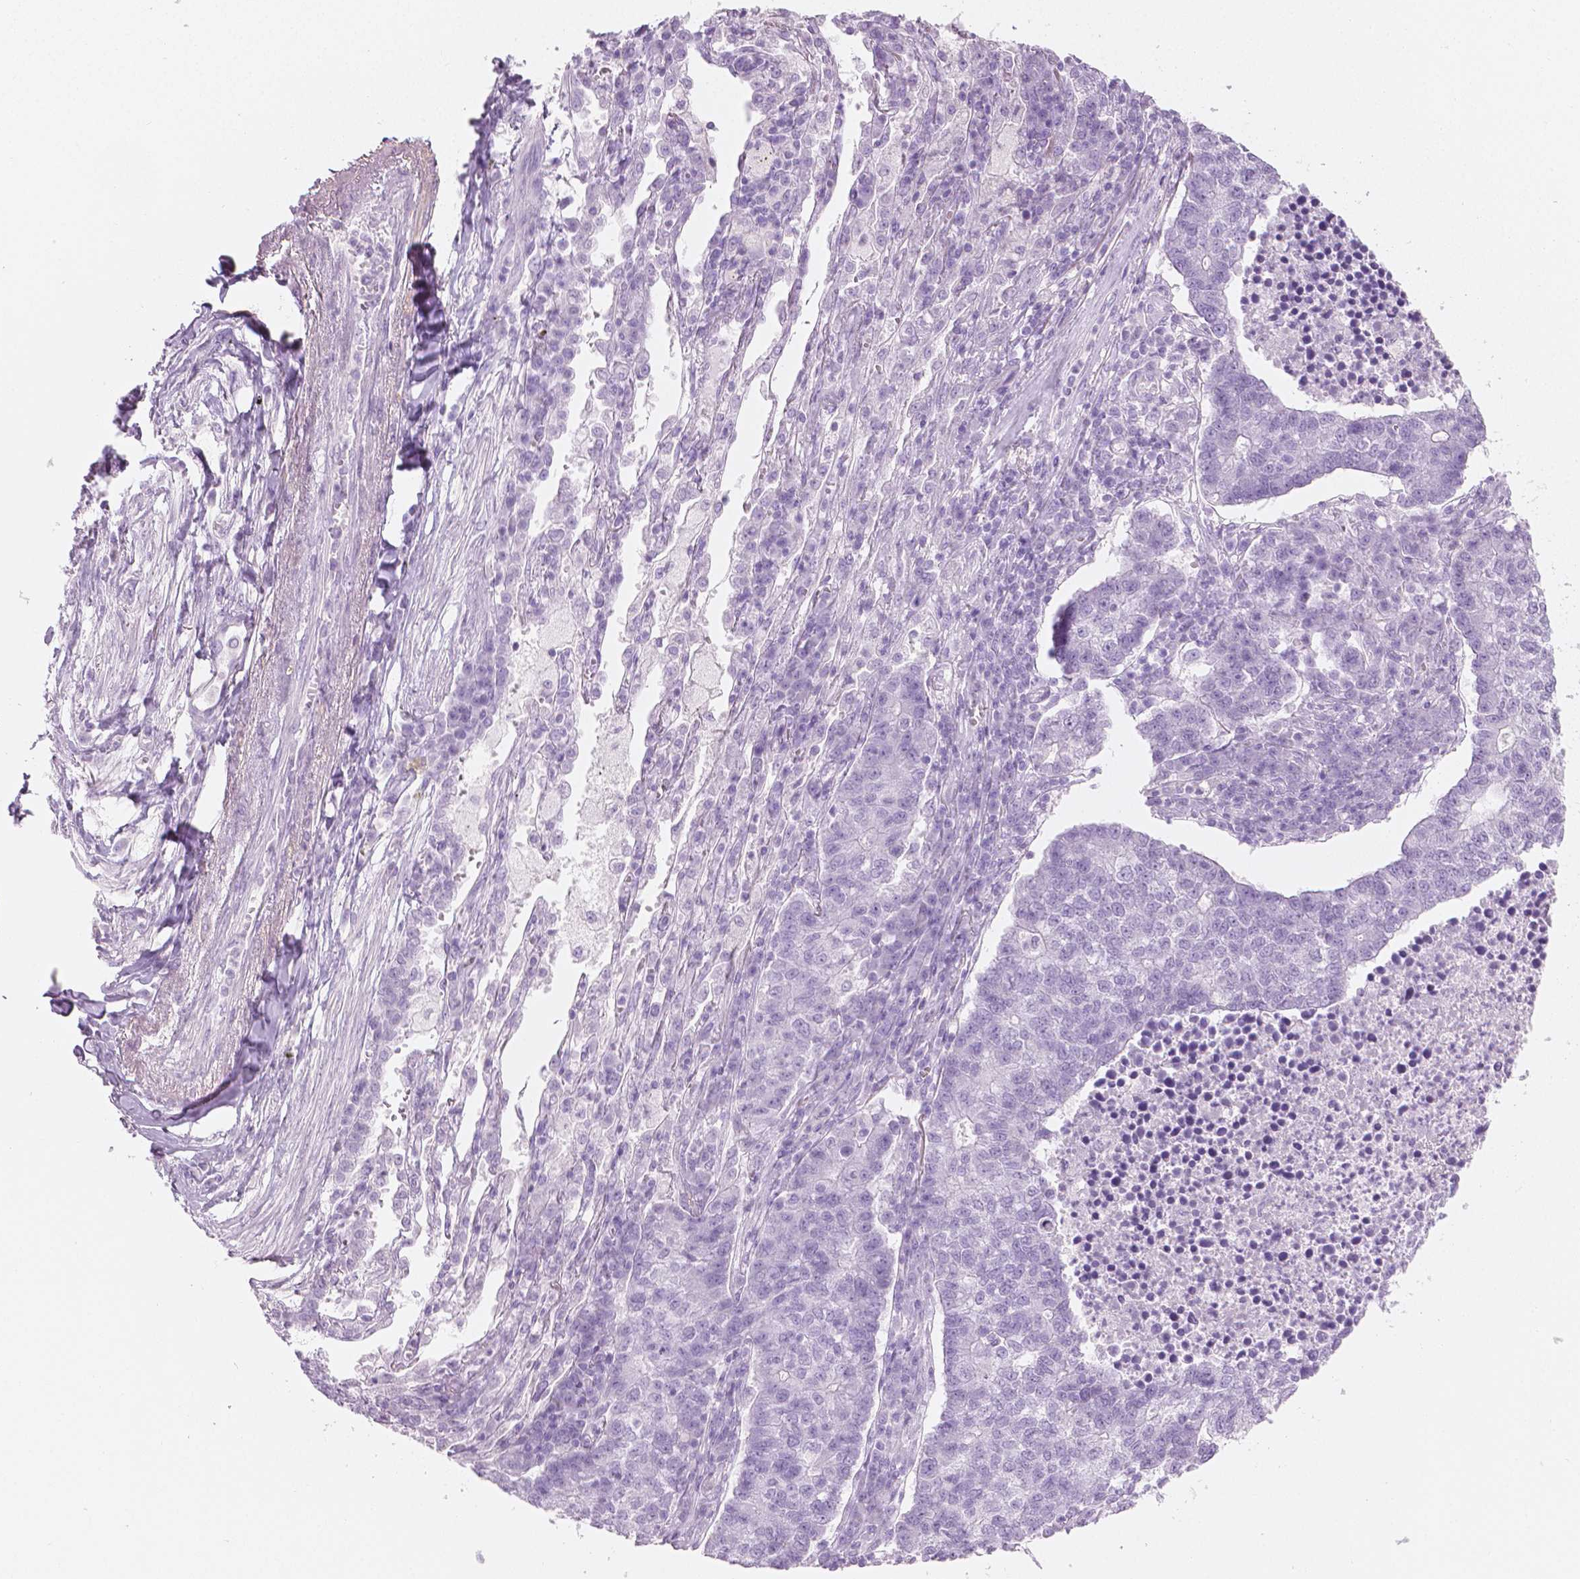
{"staining": {"intensity": "negative", "quantity": "none", "location": "none"}, "tissue": "lung cancer", "cell_type": "Tumor cells", "image_type": "cancer", "snomed": [{"axis": "morphology", "description": "Adenocarcinoma, NOS"}, {"axis": "topography", "description": "Lung"}], "caption": "This micrograph is of lung cancer (adenocarcinoma) stained with IHC to label a protein in brown with the nuclei are counter-stained blue. There is no staining in tumor cells. Nuclei are stained in blue.", "gene": "PLIN4", "patient": {"sex": "male", "age": 57}}